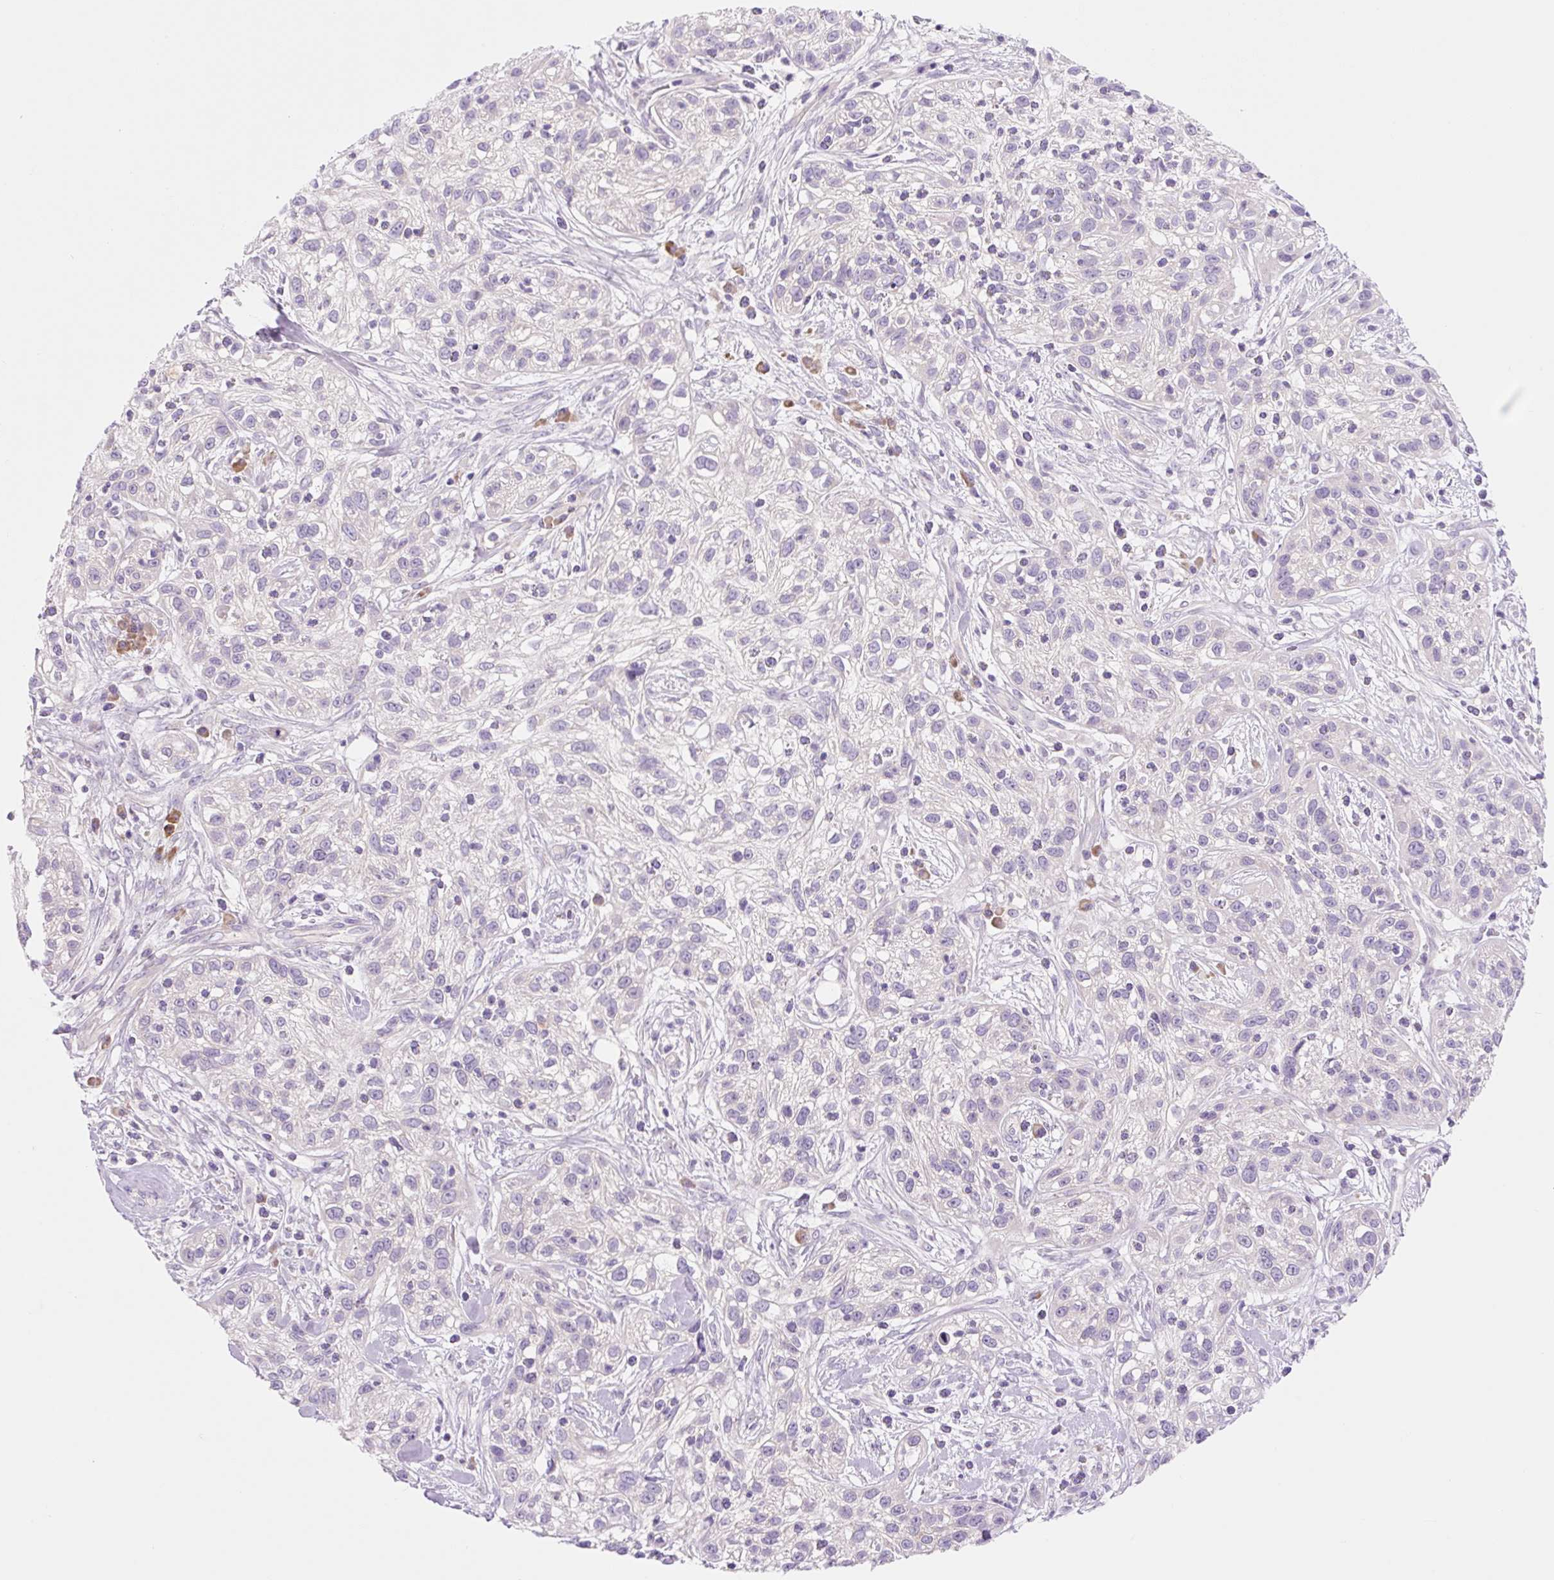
{"staining": {"intensity": "negative", "quantity": "none", "location": "none"}, "tissue": "skin cancer", "cell_type": "Tumor cells", "image_type": "cancer", "snomed": [{"axis": "morphology", "description": "Squamous cell carcinoma, NOS"}, {"axis": "topography", "description": "Skin"}], "caption": "There is no significant expression in tumor cells of skin cancer.", "gene": "CELF6", "patient": {"sex": "male", "age": 82}}